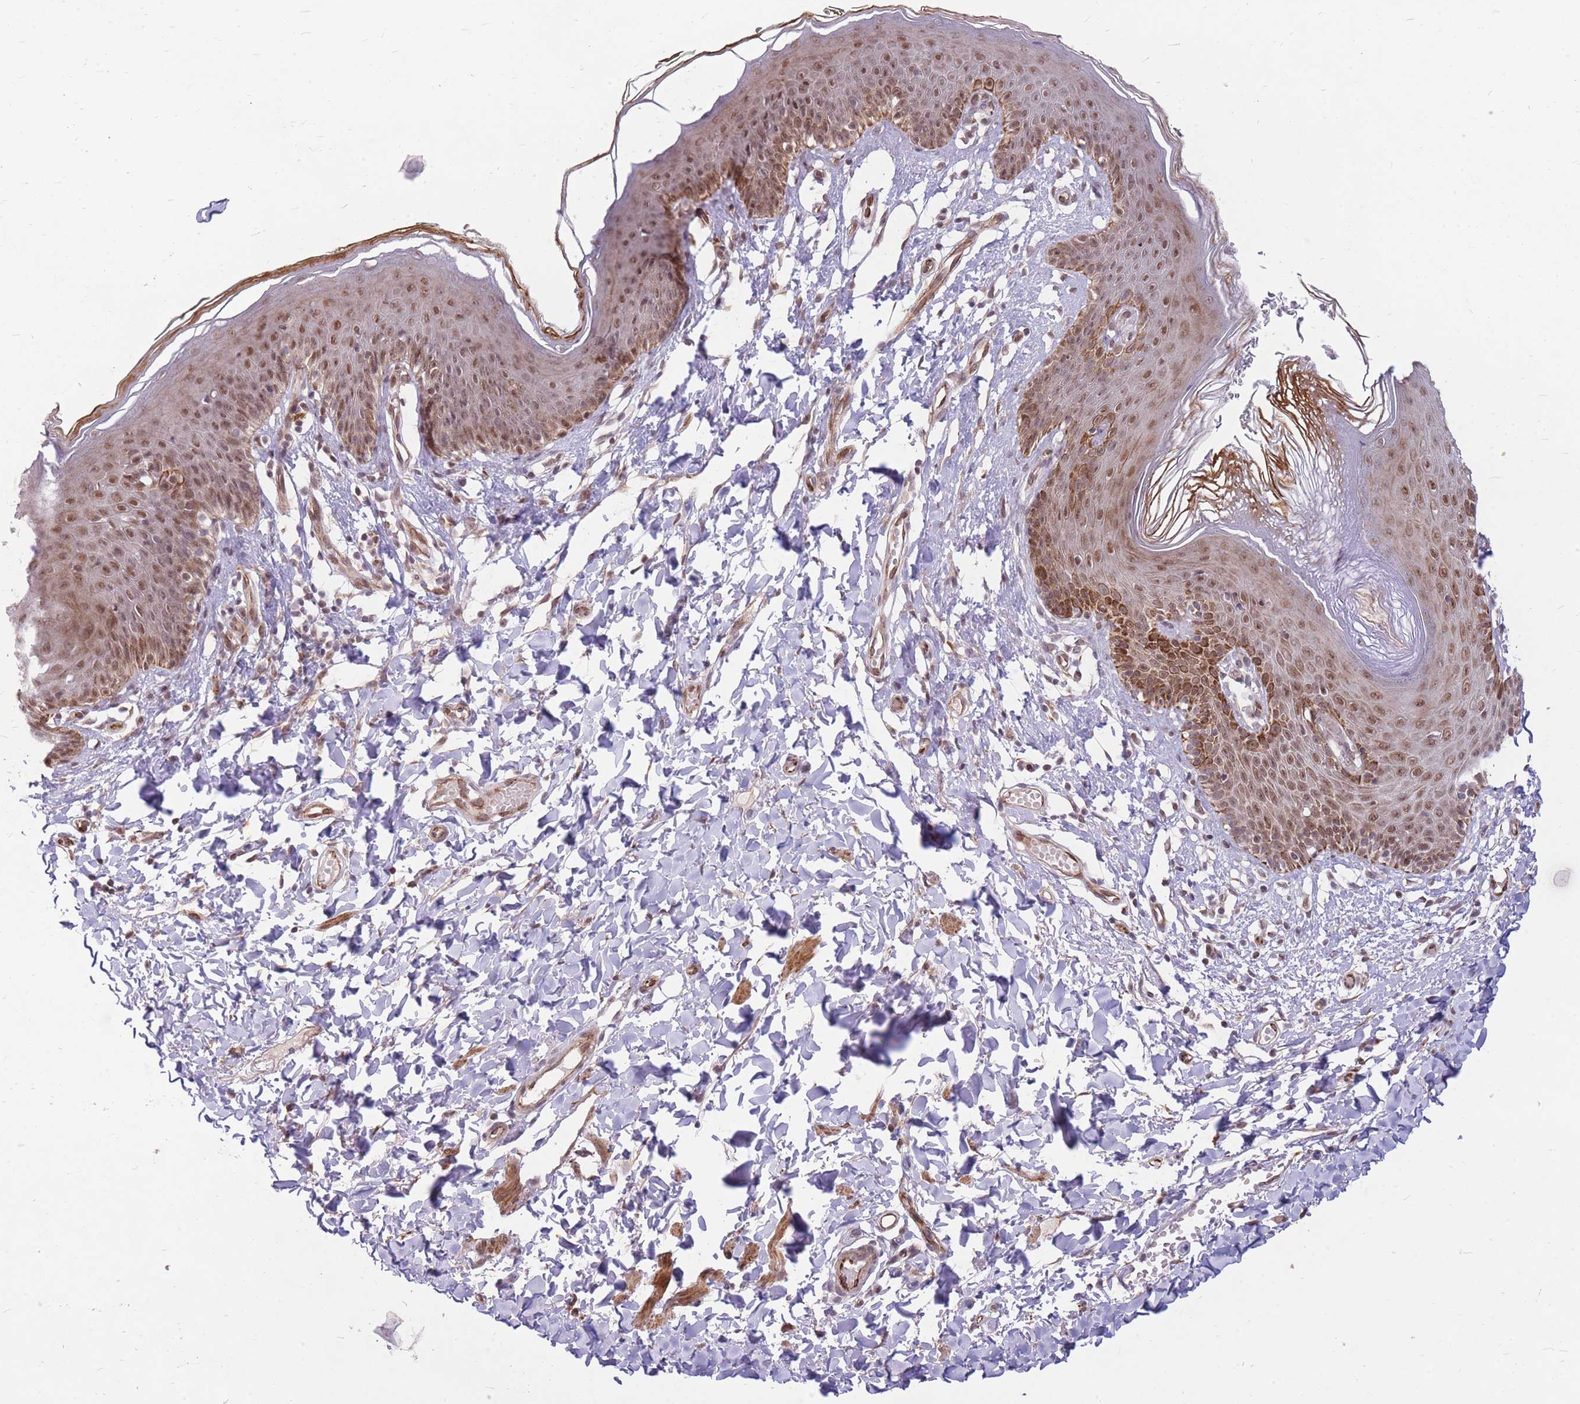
{"staining": {"intensity": "strong", "quantity": "<25%", "location": "cytoplasmic/membranous,nuclear"}, "tissue": "skin", "cell_type": "Epidermal cells", "image_type": "normal", "snomed": [{"axis": "morphology", "description": "Normal tissue, NOS"}, {"axis": "topography", "description": "Vulva"}], "caption": "Protein expression analysis of unremarkable human skin reveals strong cytoplasmic/membranous,nuclear positivity in about <25% of epidermal cells.", "gene": "ERCC2", "patient": {"sex": "female", "age": 66}}